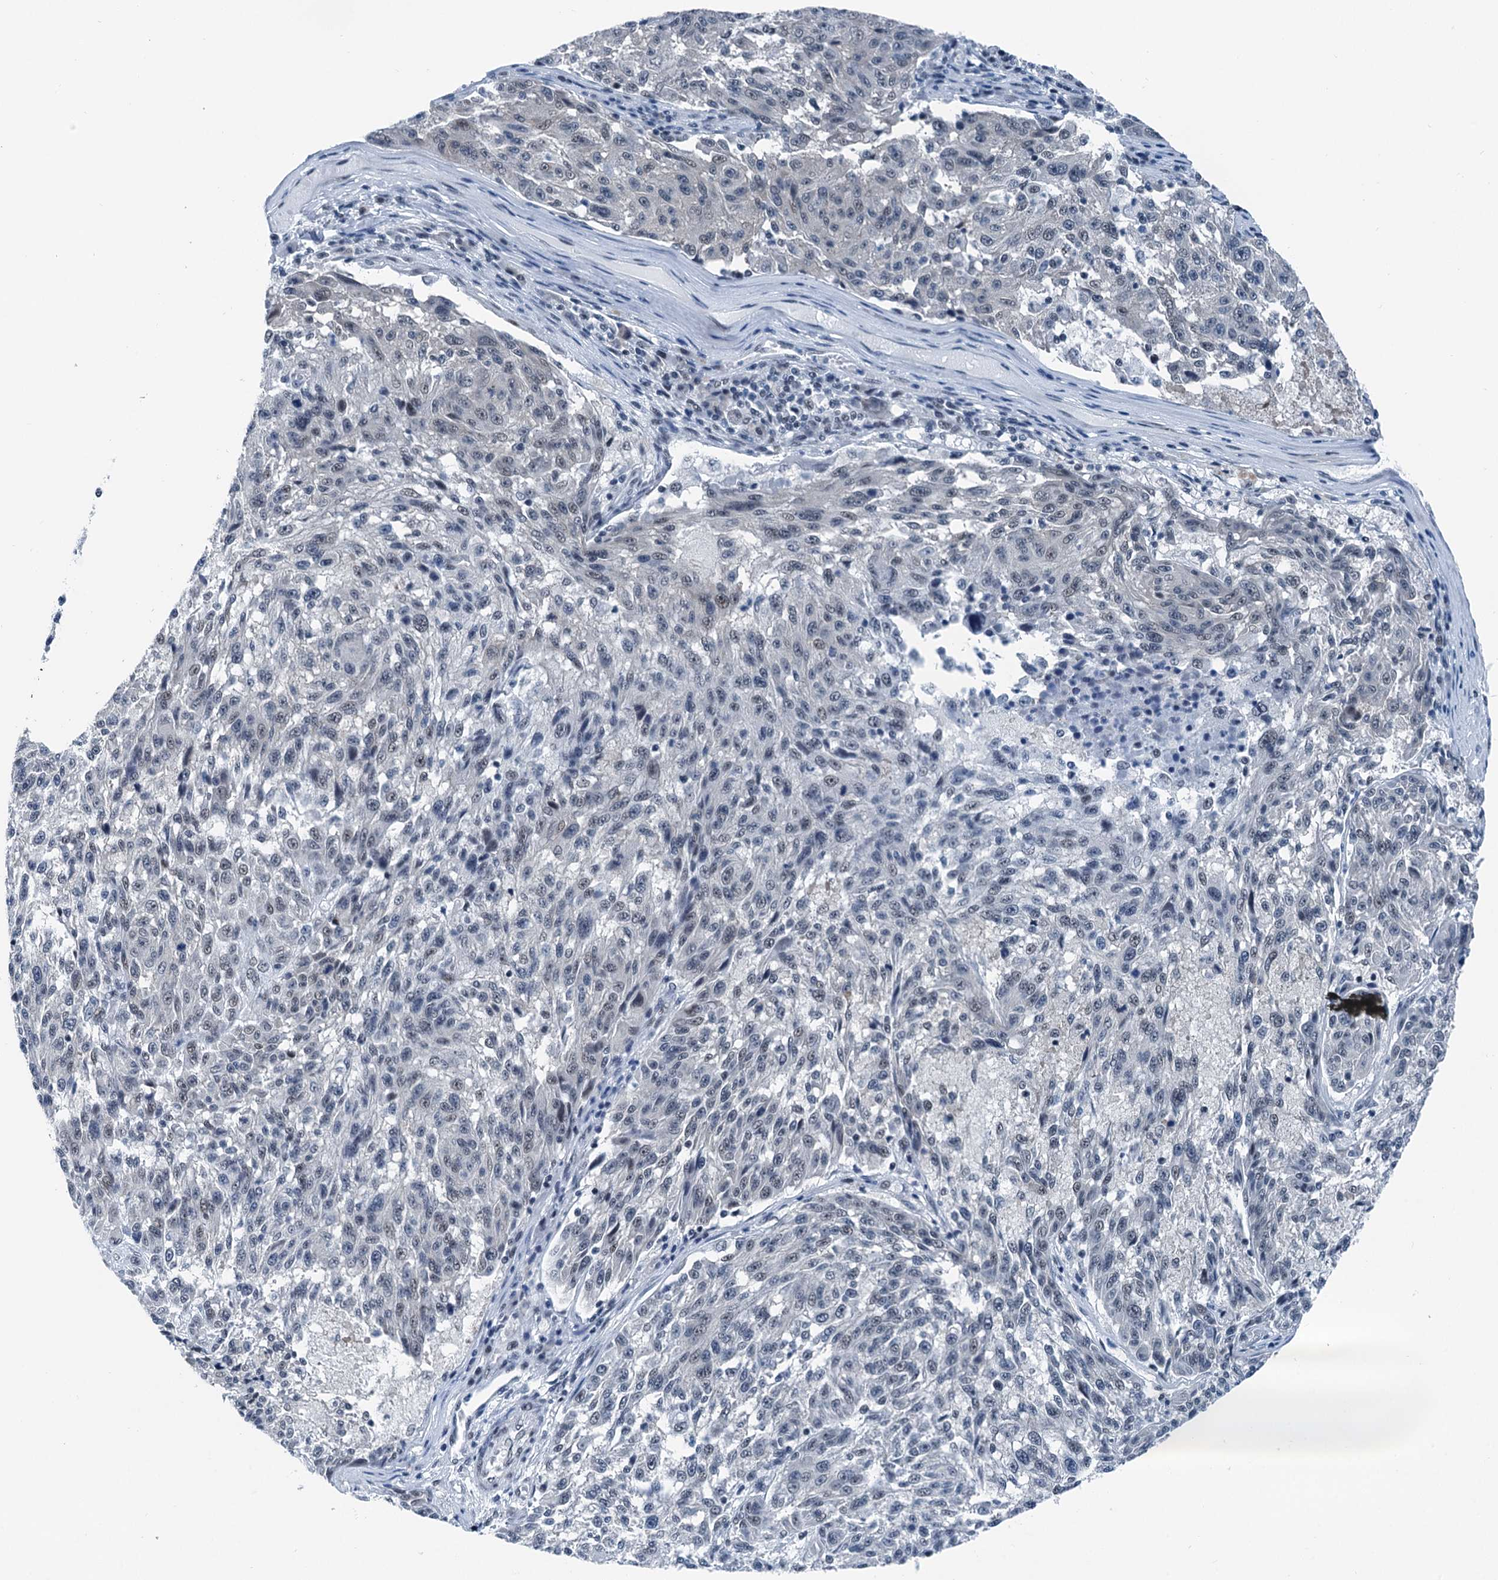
{"staining": {"intensity": "negative", "quantity": "none", "location": "none"}, "tissue": "melanoma", "cell_type": "Tumor cells", "image_type": "cancer", "snomed": [{"axis": "morphology", "description": "Malignant melanoma, NOS"}, {"axis": "topography", "description": "Skin"}], "caption": "This is an immunohistochemistry micrograph of human malignant melanoma. There is no staining in tumor cells.", "gene": "TRPT1", "patient": {"sex": "male", "age": 53}}